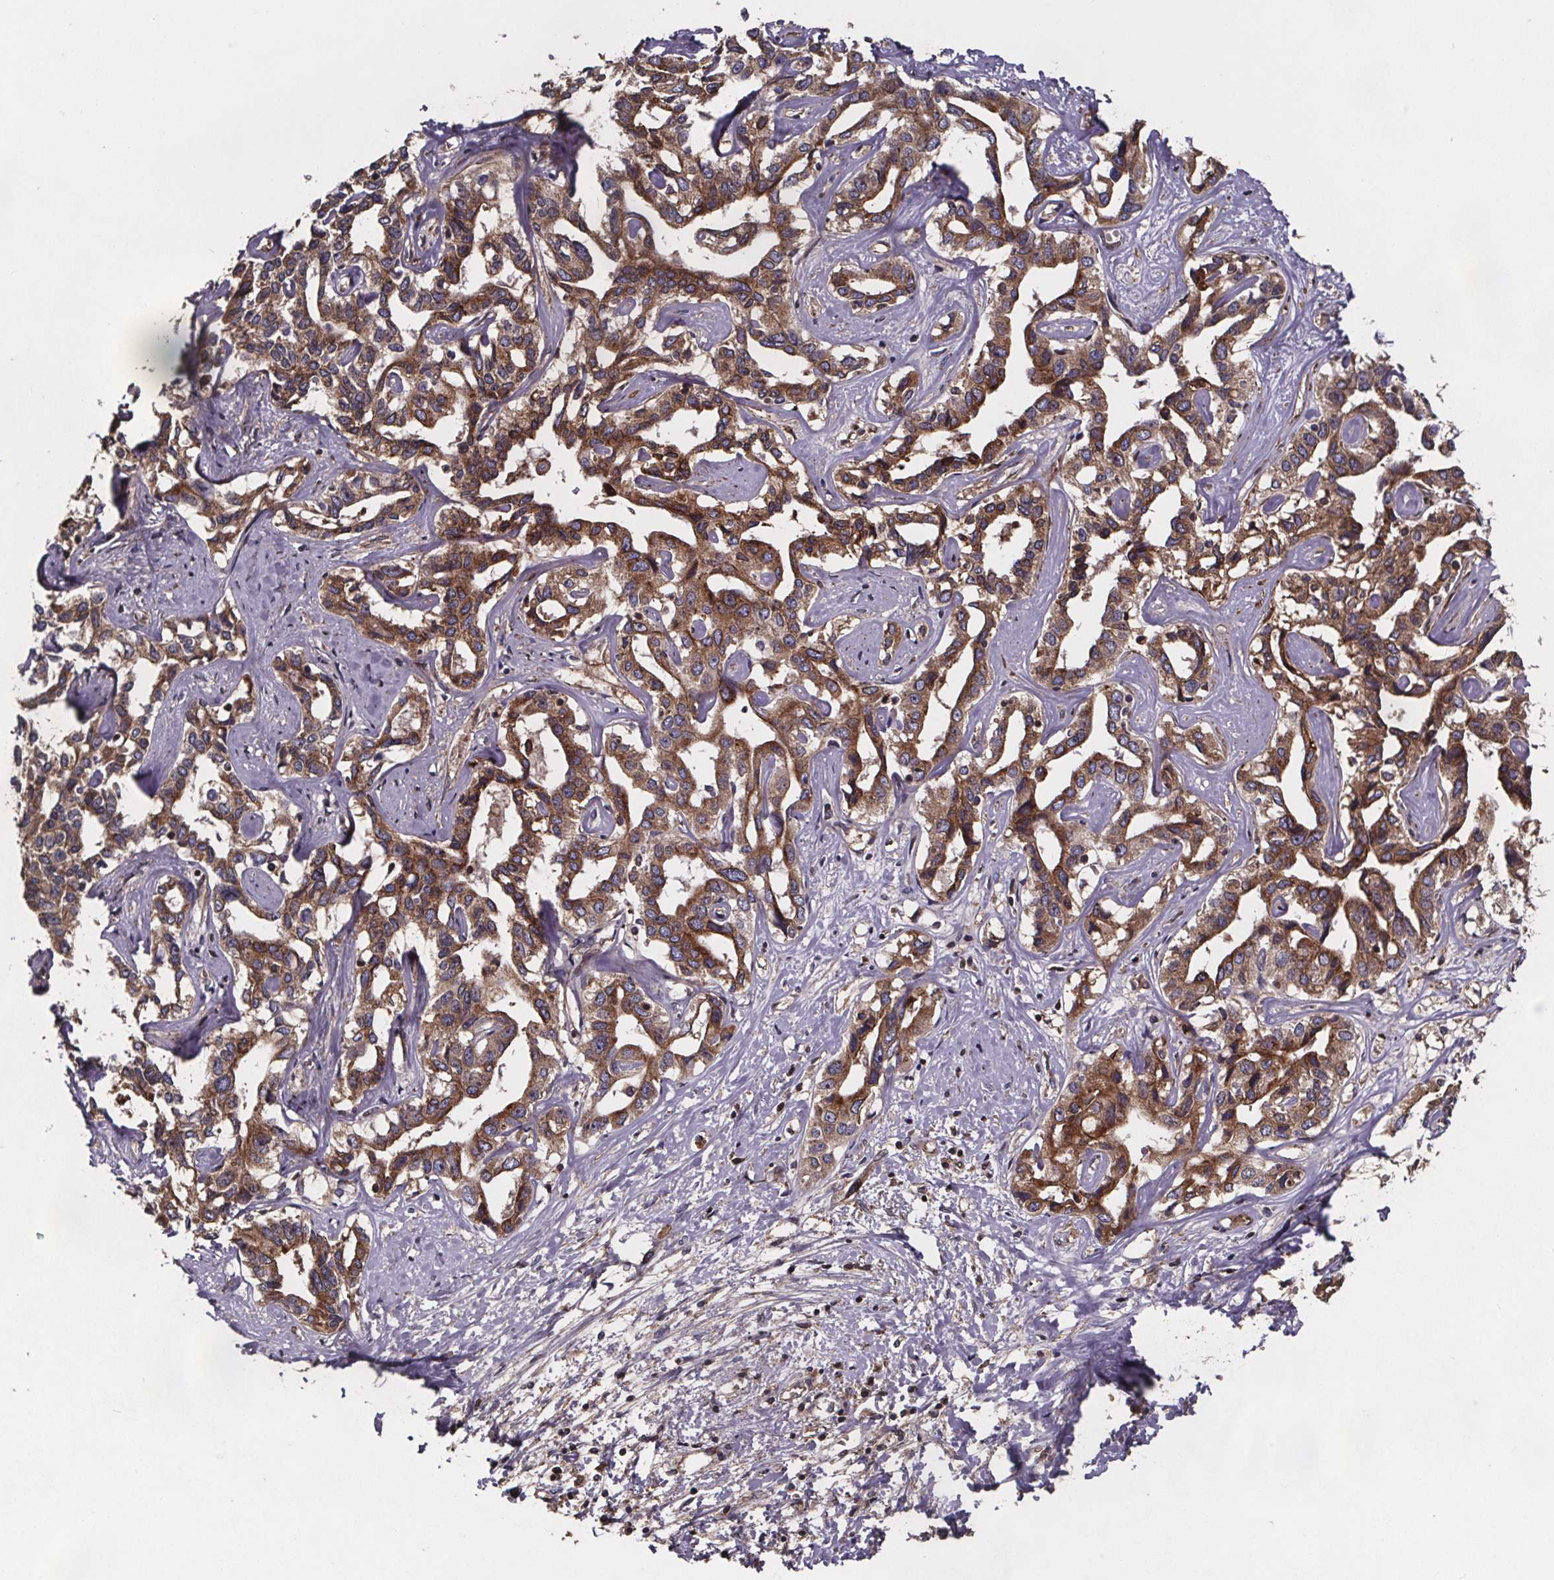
{"staining": {"intensity": "moderate", "quantity": ">75%", "location": "cytoplasmic/membranous"}, "tissue": "liver cancer", "cell_type": "Tumor cells", "image_type": "cancer", "snomed": [{"axis": "morphology", "description": "Cholangiocarcinoma"}, {"axis": "topography", "description": "Liver"}], "caption": "Cholangiocarcinoma (liver) stained with DAB immunohistochemistry (IHC) reveals medium levels of moderate cytoplasmic/membranous staining in approximately >75% of tumor cells.", "gene": "FASTKD3", "patient": {"sex": "male", "age": 59}}